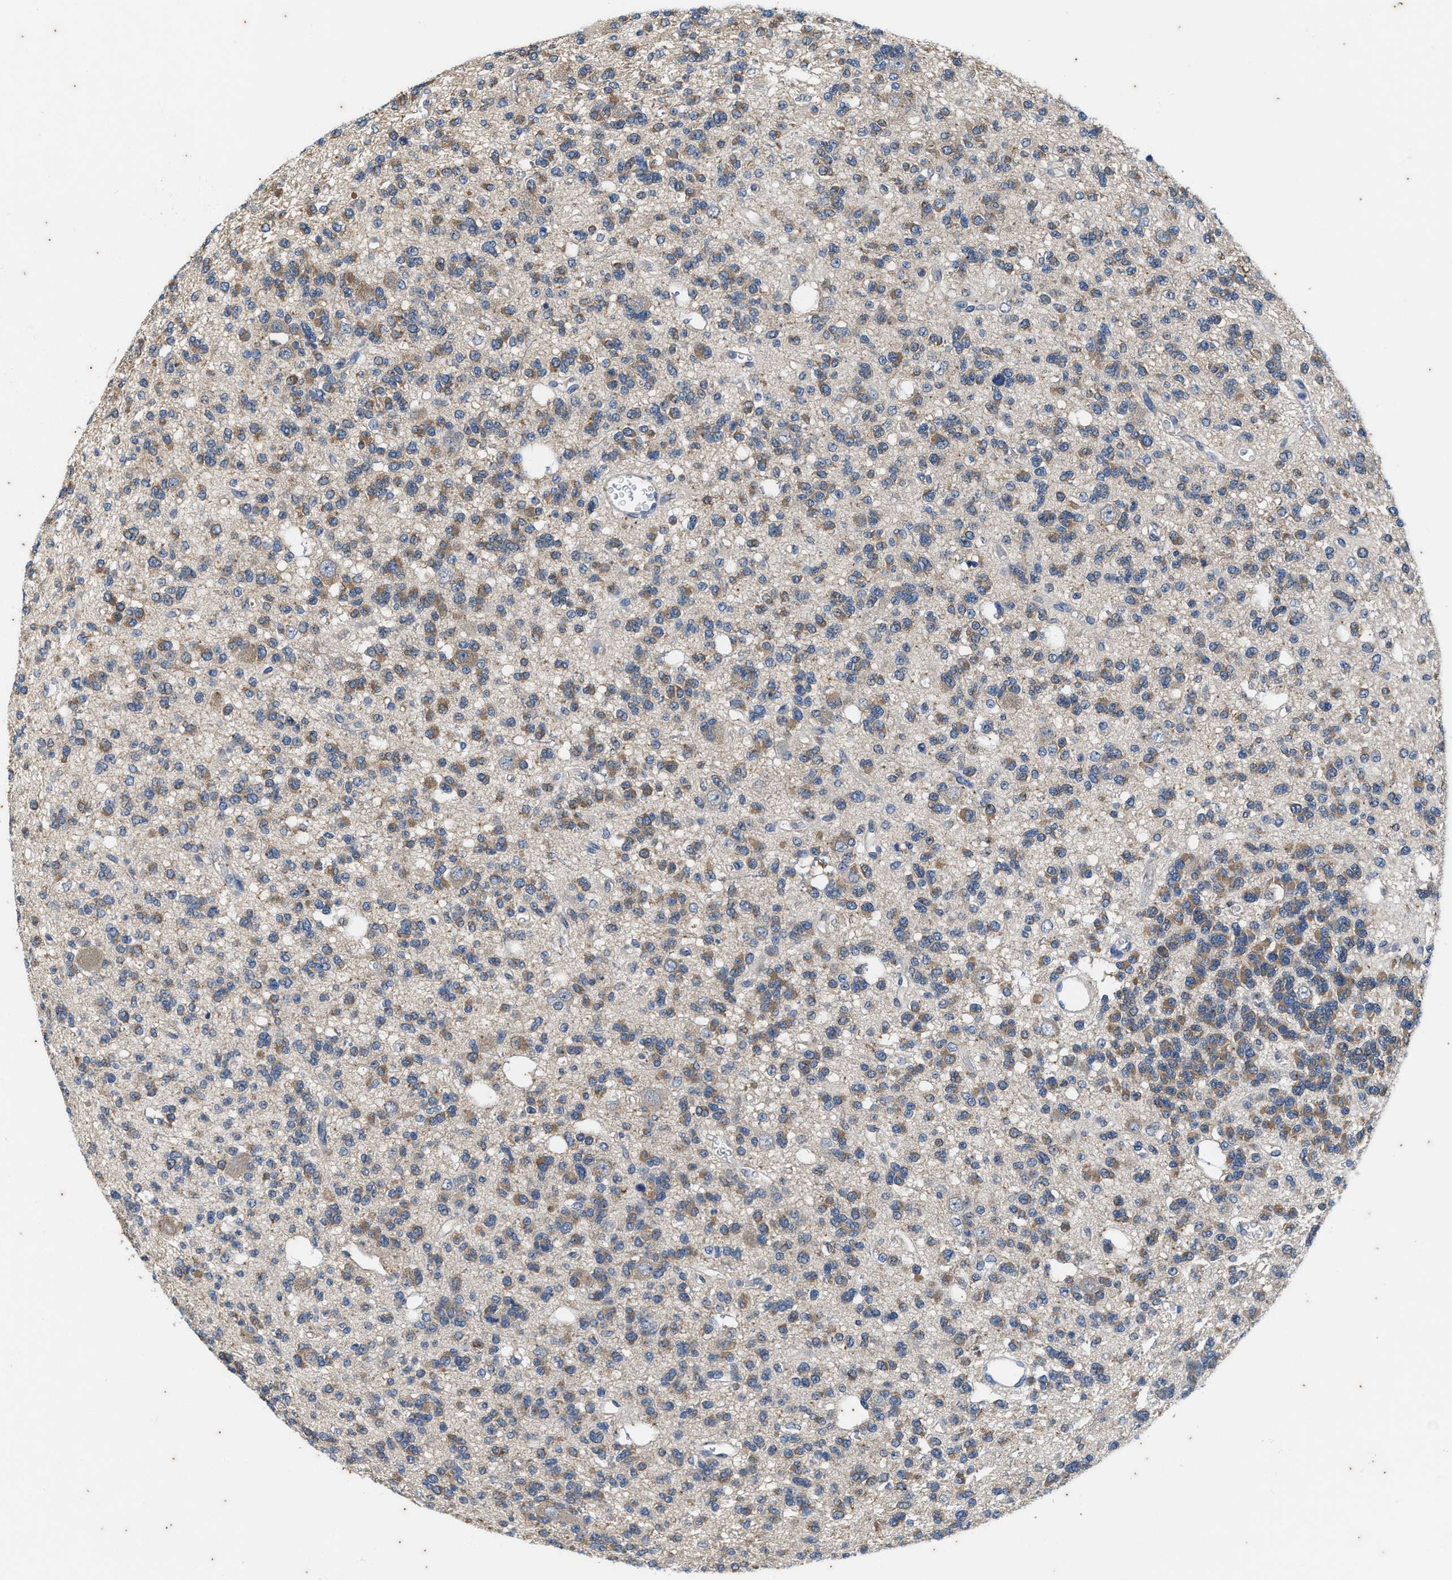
{"staining": {"intensity": "moderate", "quantity": "25%-75%", "location": "cytoplasmic/membranous"}, "tissue": "glioma", "cell_type": "Tumor cells", "image_type": "cancer", "snomed": [{"axis": "morphology", "description": "Glioma, malignant, Low grade"}, {"axis": "topography", "description": "Brain"}], "caption": "Protein expression analysis of human low-grade glioma (malignant) reveals moderate cytoplasmic/membranous expression in approximately 25%-75% of tumor cells. (DAB (3,3'-diaminobenzidine) IHC with brightfield microscopy, high magnification).", "gene": "COX19", "patient": {"sex": "male", "age": 38}}